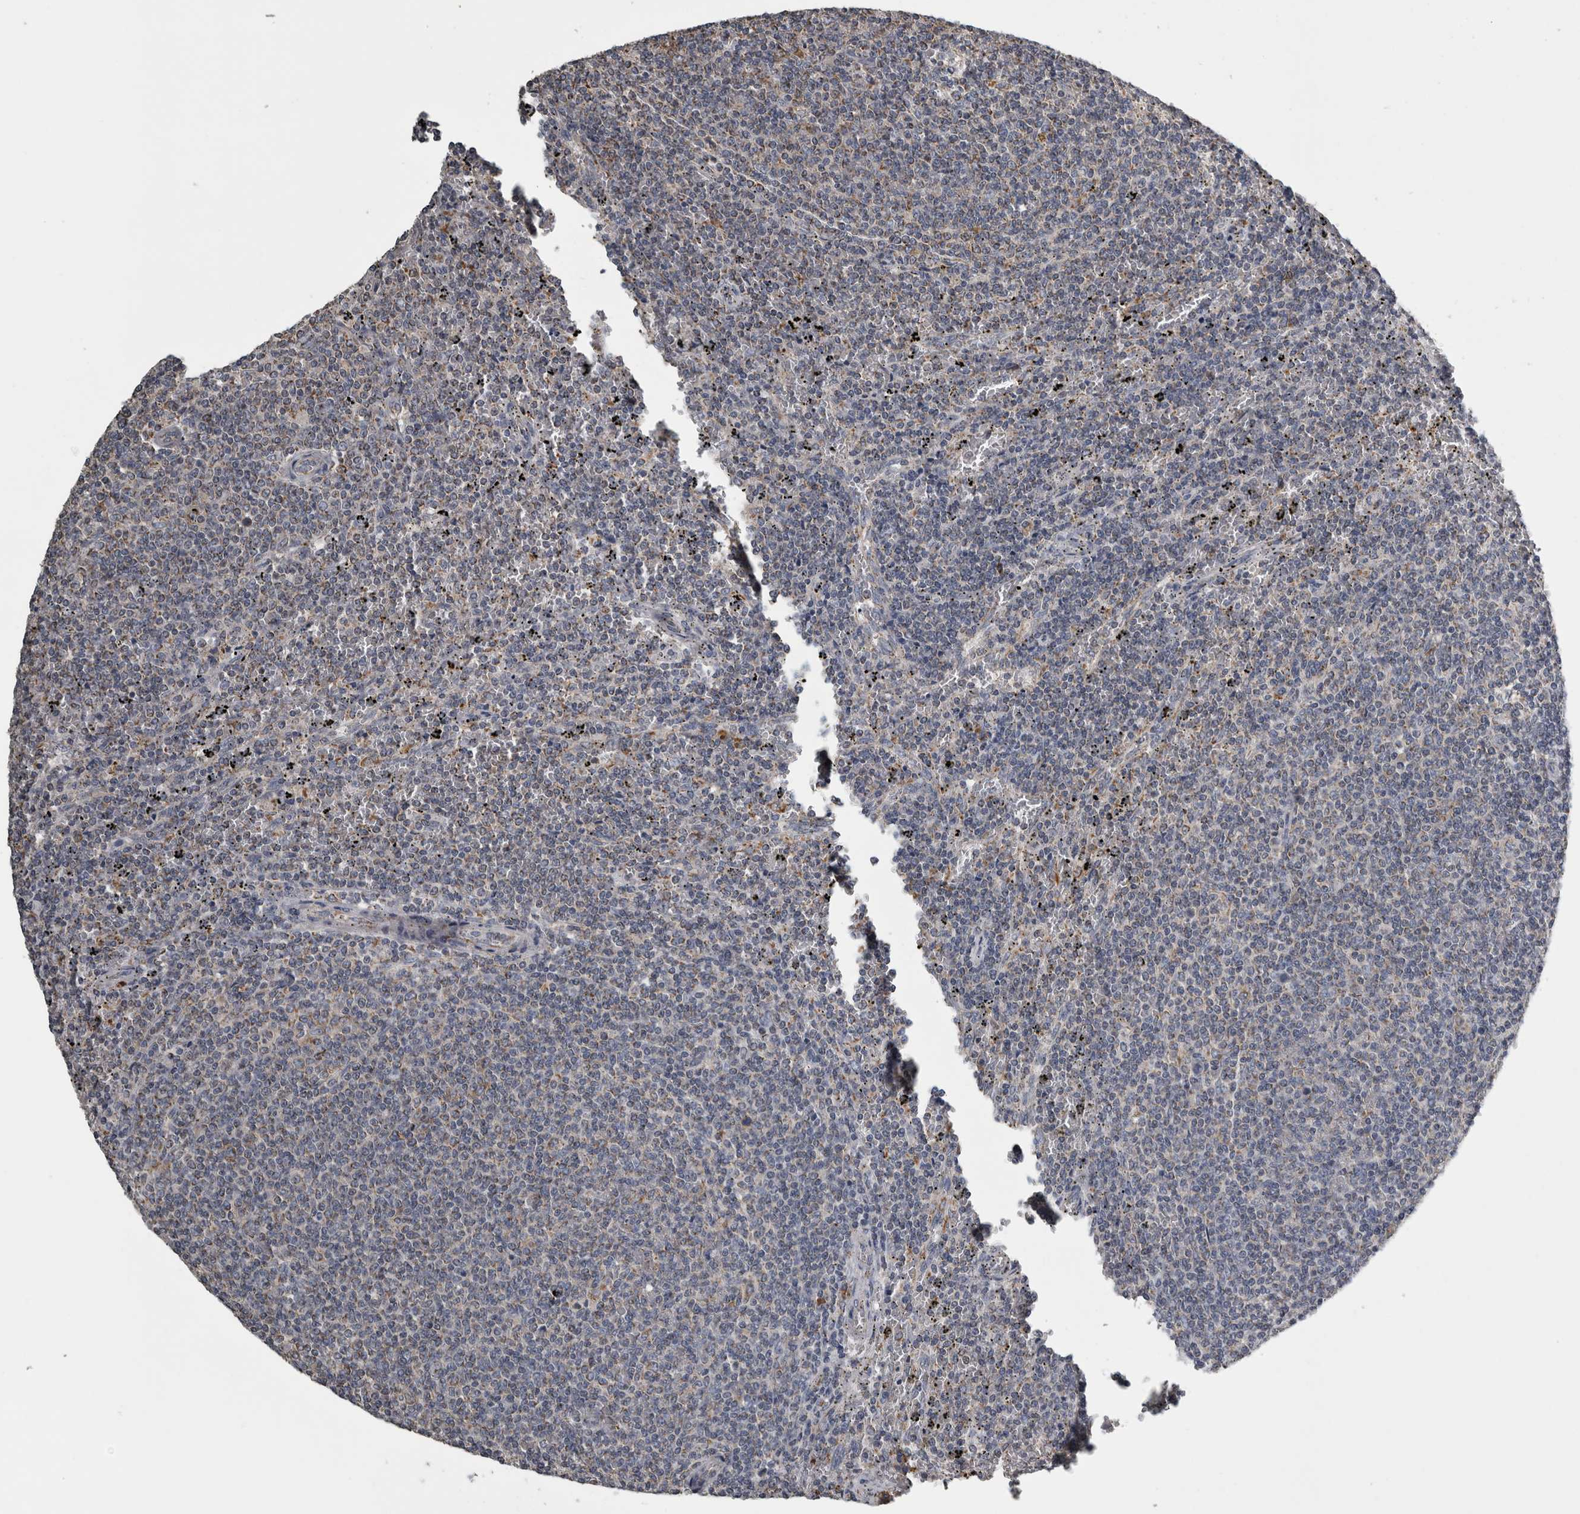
{"staining": {"intensity": "weak", "quantity": "25%-75%", "location": "cytoplasmic/membranous"}, "tissue": "lymphoma", "cell_type": "Tumor cells", "image_type": "cancer", "snomed": [{"axis": "morphology", "description": "Malignant lymphoma, non-Hodgkin's type, Low grade"}, {"axis": "topography", "description": "Spleen"}], "caption": "This image demonstrates low-grade malignant lymphoma, non-Hodgkin's type stained with IHC to label a protein in brown. The cytoplasmic/membranous of tumor cells show weak positivity for the protein. Nuclei are counter-stained blue.", "gene": "FRK", "patient": {"sex": "female", "age": 50}}